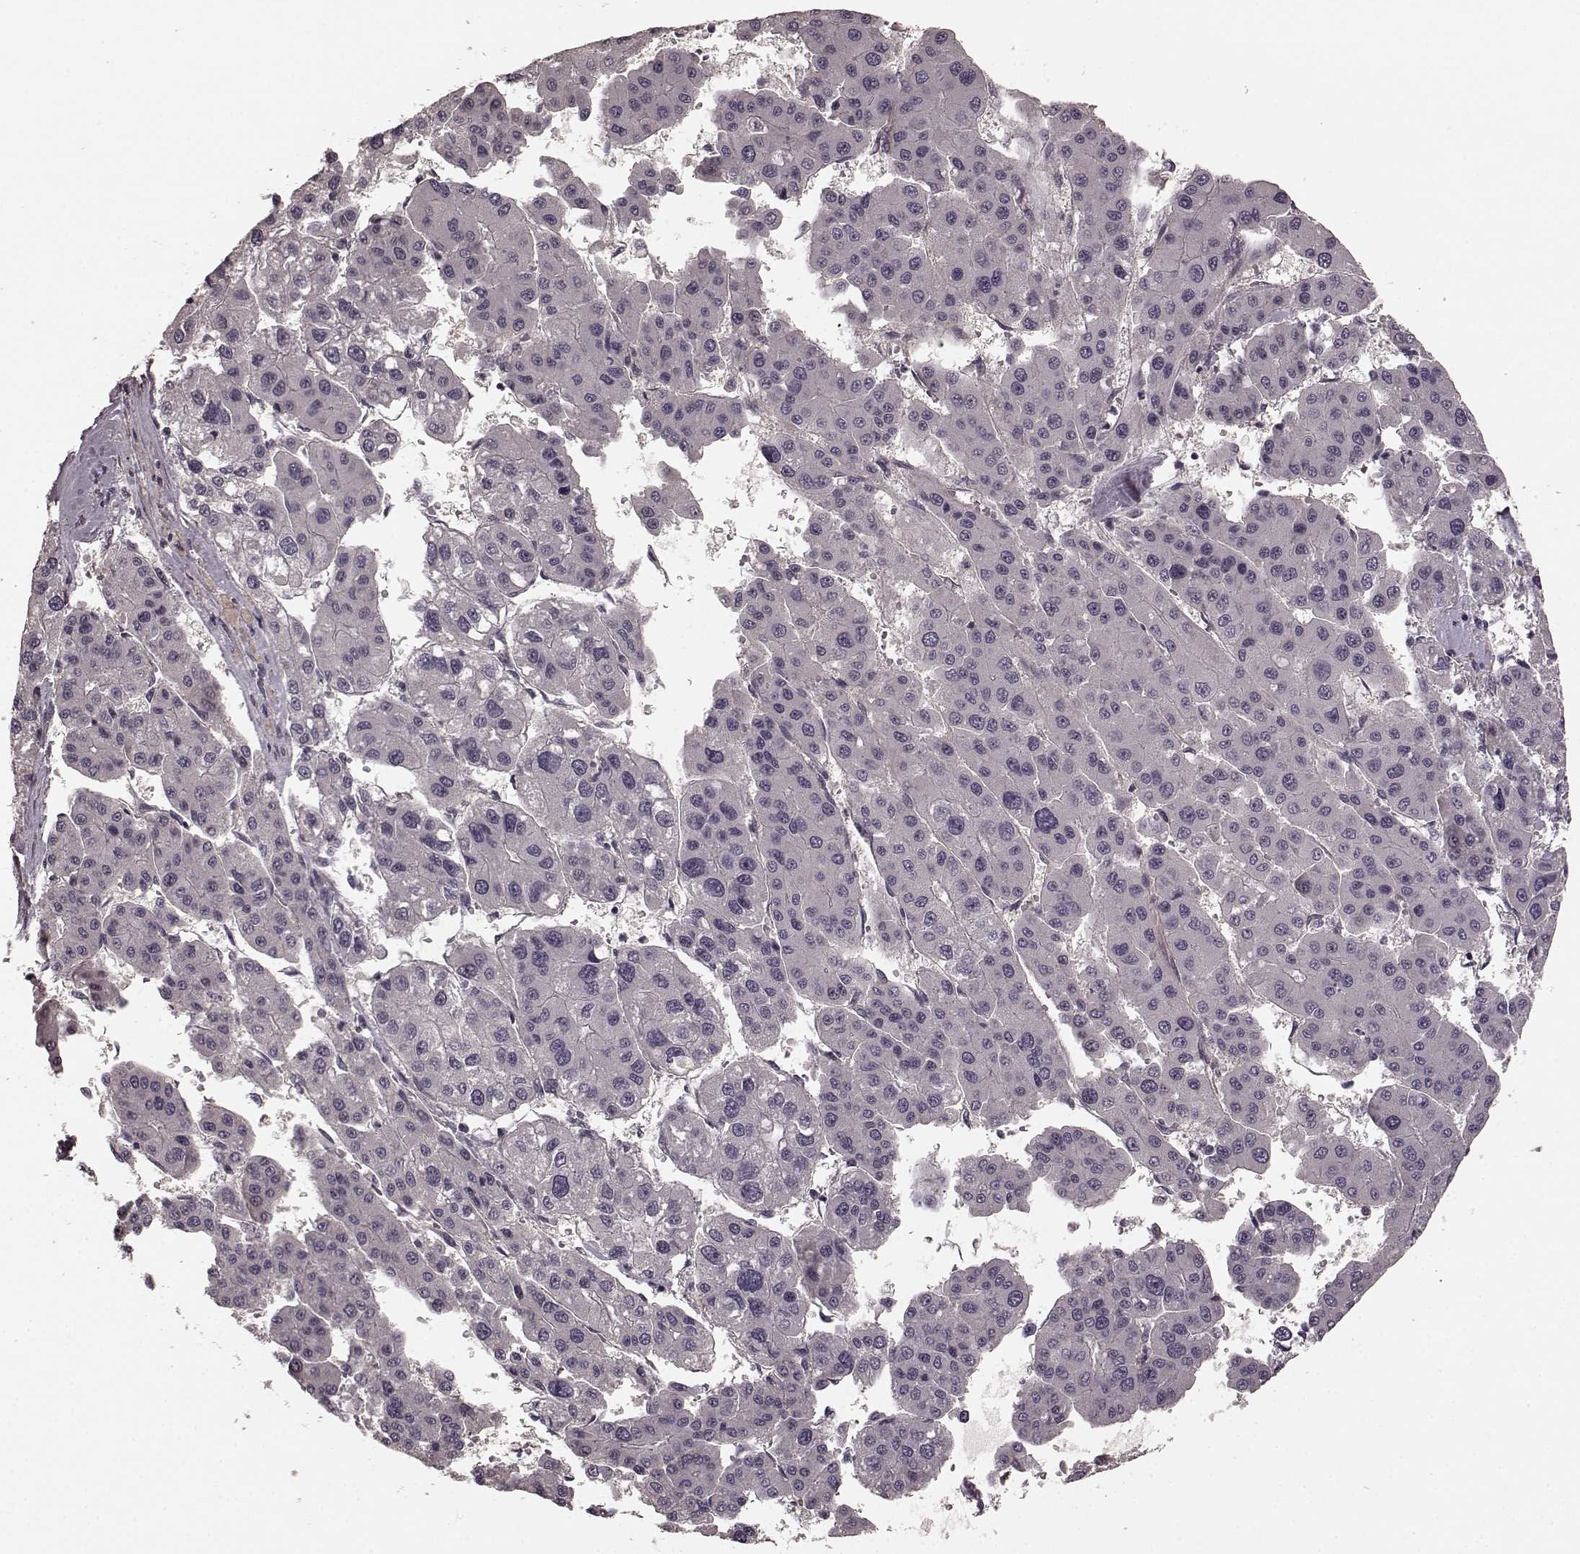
{"staining": {"intensity": "negative", "quantity": "none", "location": "none"}, "tissue": "liver cancer", "cell_type": "Tumor cells", "image_type": "cancer", "snomed": [{"axis": "morphology", "description": "Carcinoma, Hepatocellular, NOS"}, {"axis": "topography", "description": "Liver"}], "caption": "A high-resolution photomicrograph shows IHC staining of liver cancer, which displays no significant staining in tumor cells. (DAB immunohistochemistry with hematoxylin counter stain).", "gene": "PRKCE", "patient": {"sex": "male", "age": 73}}